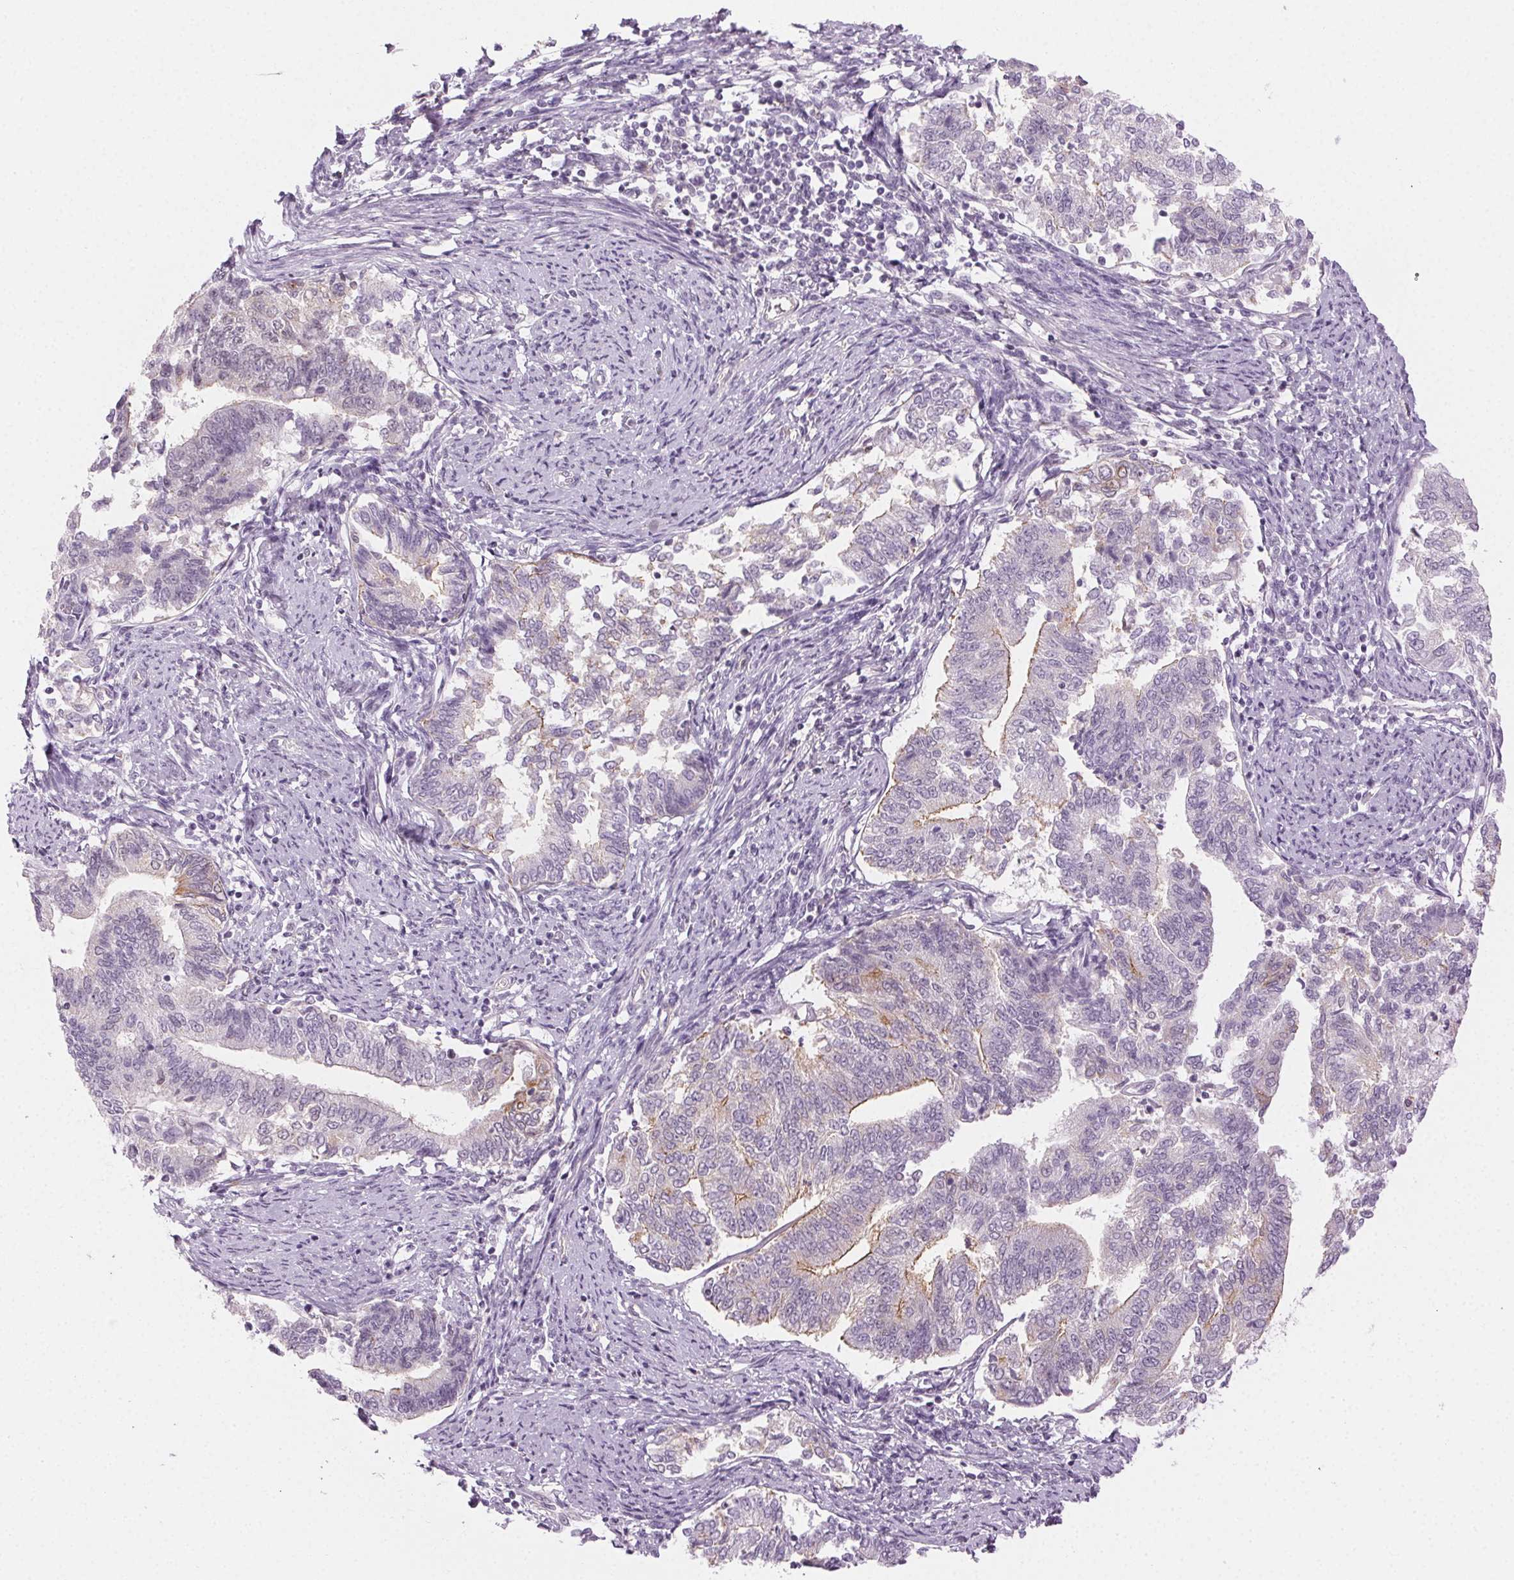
{"staining": {"intensity": "weak", "quantity": "<25%", "location": "cytoplasmic/membranous"}, "tissue": "endometrial cancer", "cell_type": "Tumor cells", "image_type": "cancer", "snomed": [{"axis": "morphology", "description": "Adenocarcinoma, NOS"}, {"axis": "topography", "description": "Endometrium"}], "caption": "The photomicrograph demonstrates no staining of tumor cells in endometrial cancer.", "gene": "AIF1L", "patient": {"sex": "female", "age": 65}}